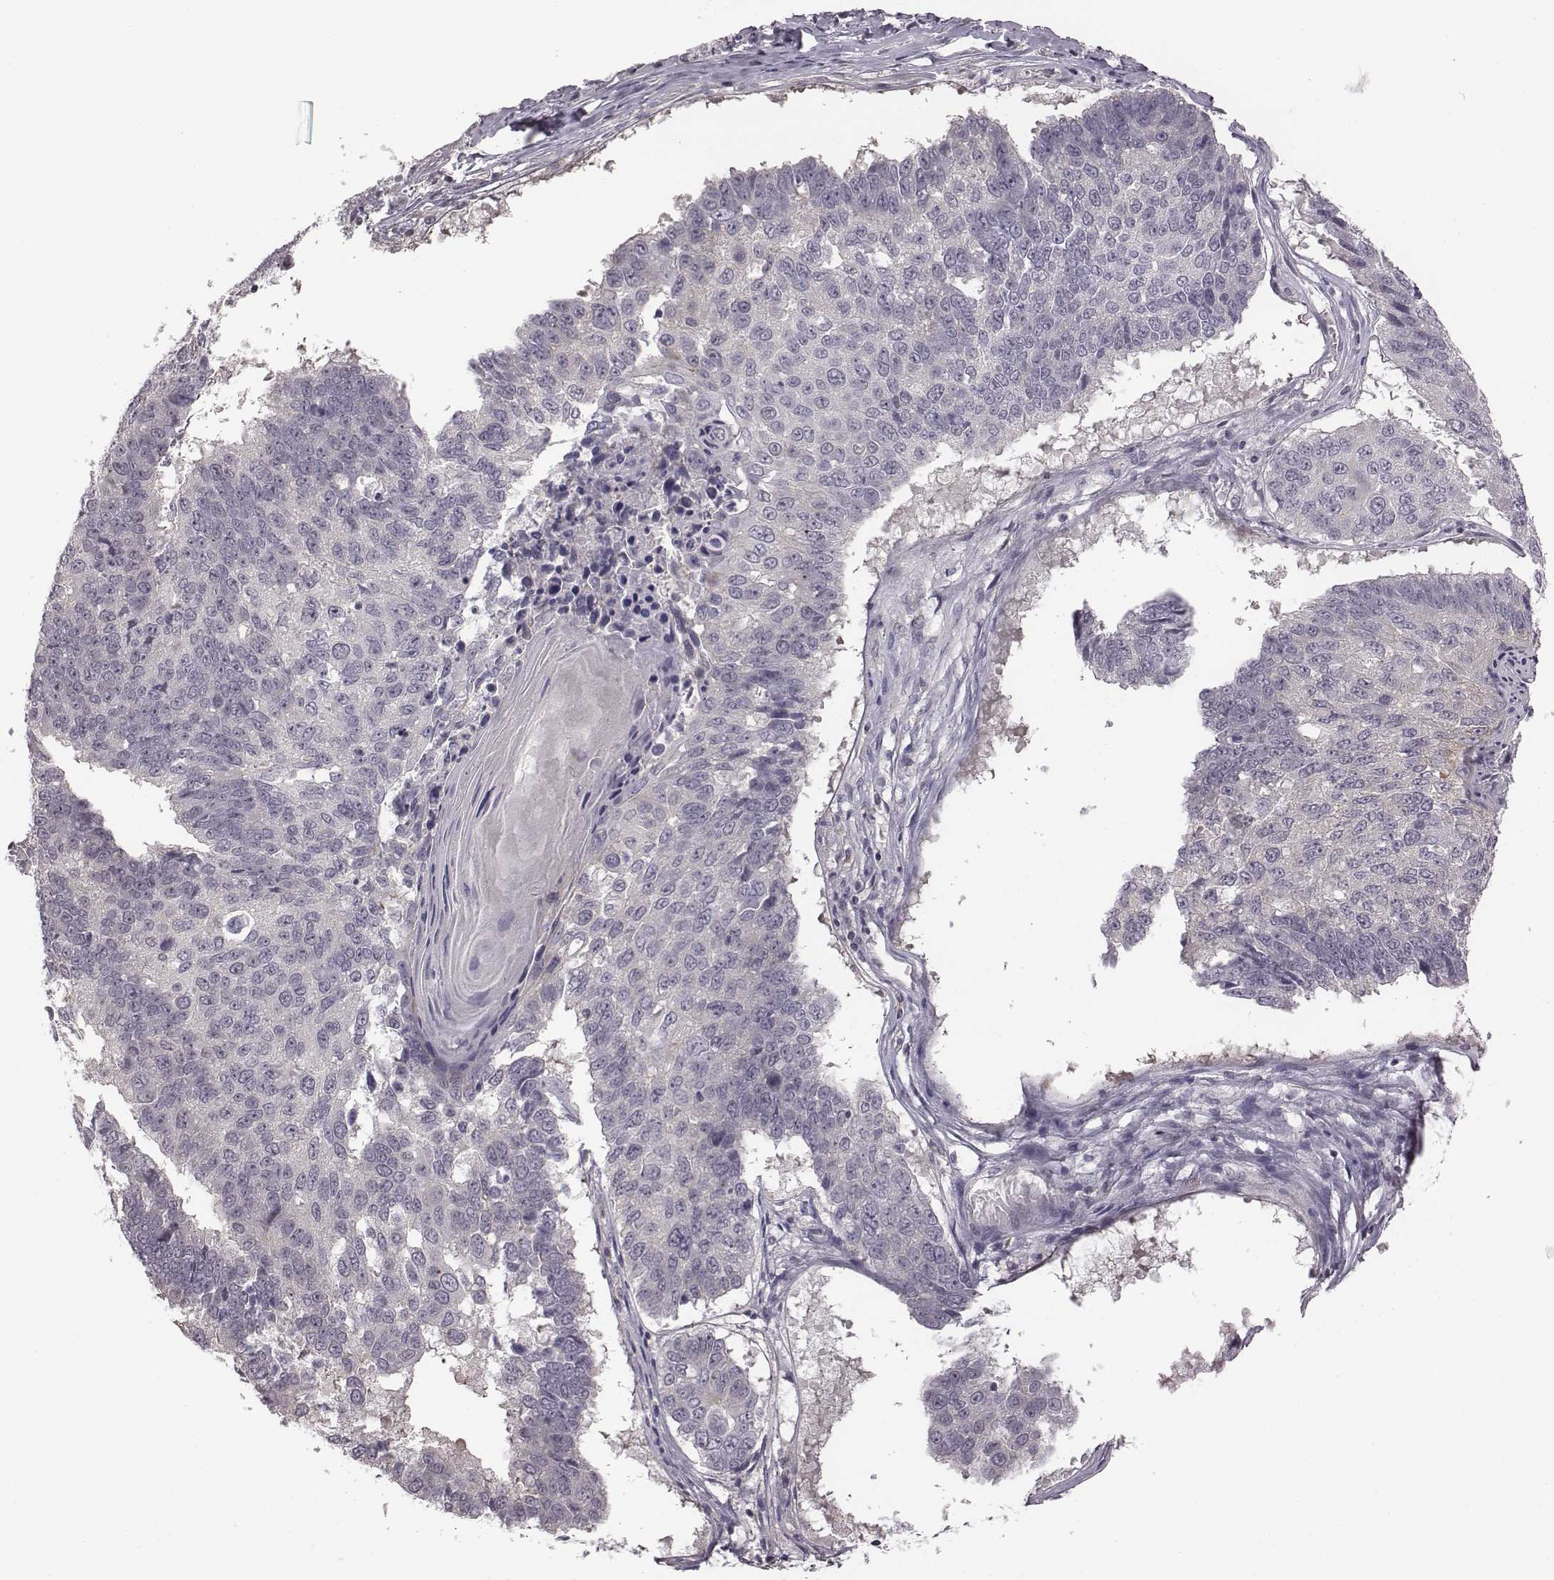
{"staining": {"intensity": "negative", "quantity": "none", "location": "none"}, "tissue": "lung cancer", "cell_type": "Tumor cells", "image_type": "cancer", "snomed": [{"axis": "morphology", "description": "Squamous cell carcinoma, NOS"}, {"axis": "topography", "description": "Lung"}], "caption": "IHC photomicrograph of neoplastic tissue: lung squamous cell carcinoma stained with DAB (3,3'-diaminobenzidine) demonstrates no significant protein staining in tumor cells. (DAB (3,3'-diaminobenzidine) IHC visualized using brightfield microscopy, high magnification).", "gene": "BICDL1", "patient": {"sex": "male", "age": 73}}